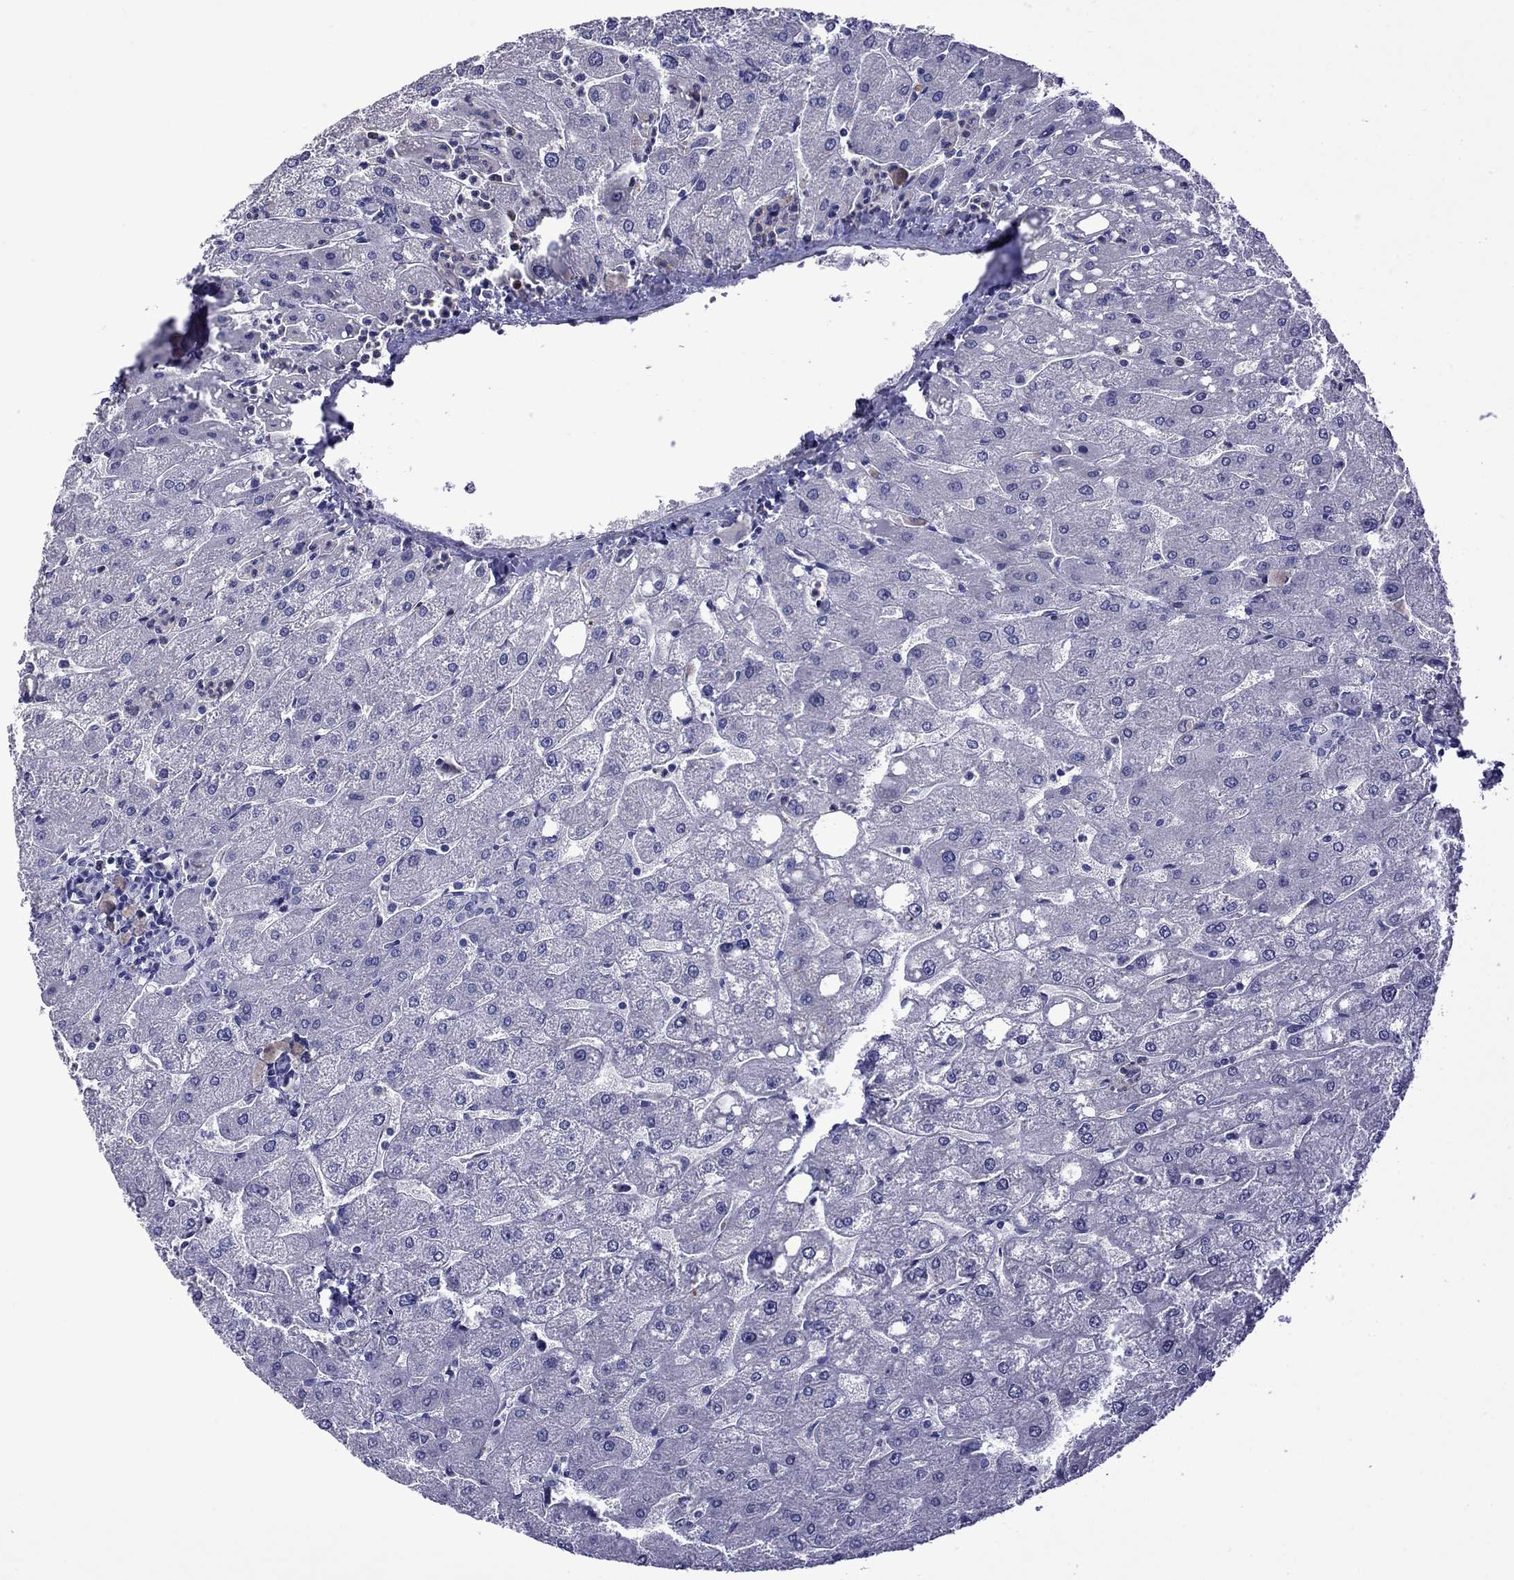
{"staining": {"intensity": "negative", "quantity": "none", "location": "none"}, "tissue": "liver", "cell_type": "Cholangiocytes", "image_type": "normal", "snomed": [{"axis": "morphology", "description": "Normal tissue, NOS"}, {"axis": "topography", "description": "Liver"}], "caption": "An immunohistochemistry histopathology image of normal liver is shown. There is no staining in cholangiocytes of liver.", "gene": "STAR", "patient": {"sex": "male", "age": 67}}